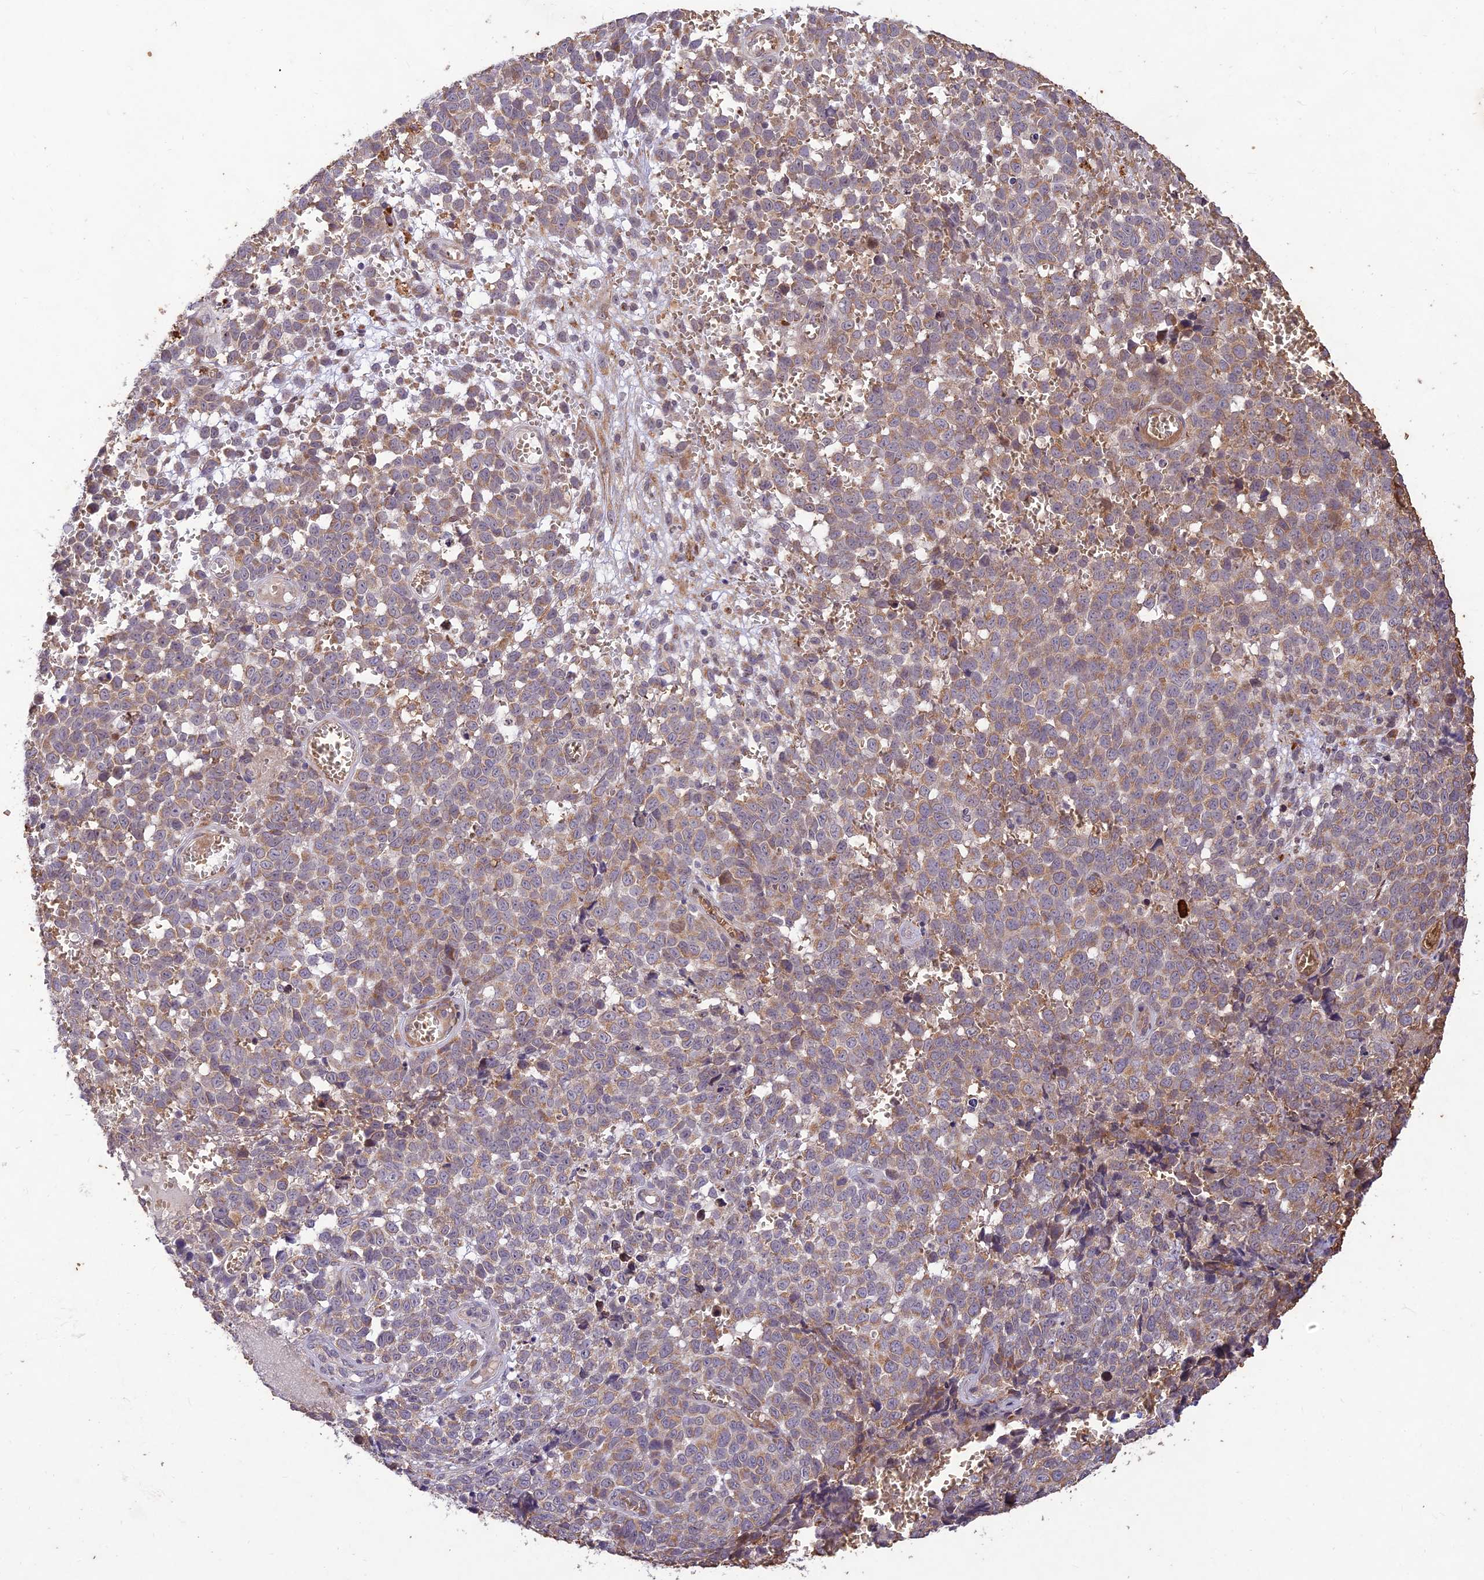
{"staining": {"intensity": "weak", "quantity": "25%-75%", "location": "cytoplasmic/membranous"}, "tissue": "melanoma", "cell_type": "Tumor cells", "image_type": "cancer", "snomed": [{"axis": "morphology", "description": "Malignant melanoma, NOS"}, {"axis": "topography", "description": "Nose, NOS"}], "caption": "Immunohistochemical staining of malignant melanoma reveals weak cytoplasmic/membranous protein expression in approximately 25%-75% of tumor cells.", "gene": "PPP1R11", "patient": {"sex": "female", "age": 48}}